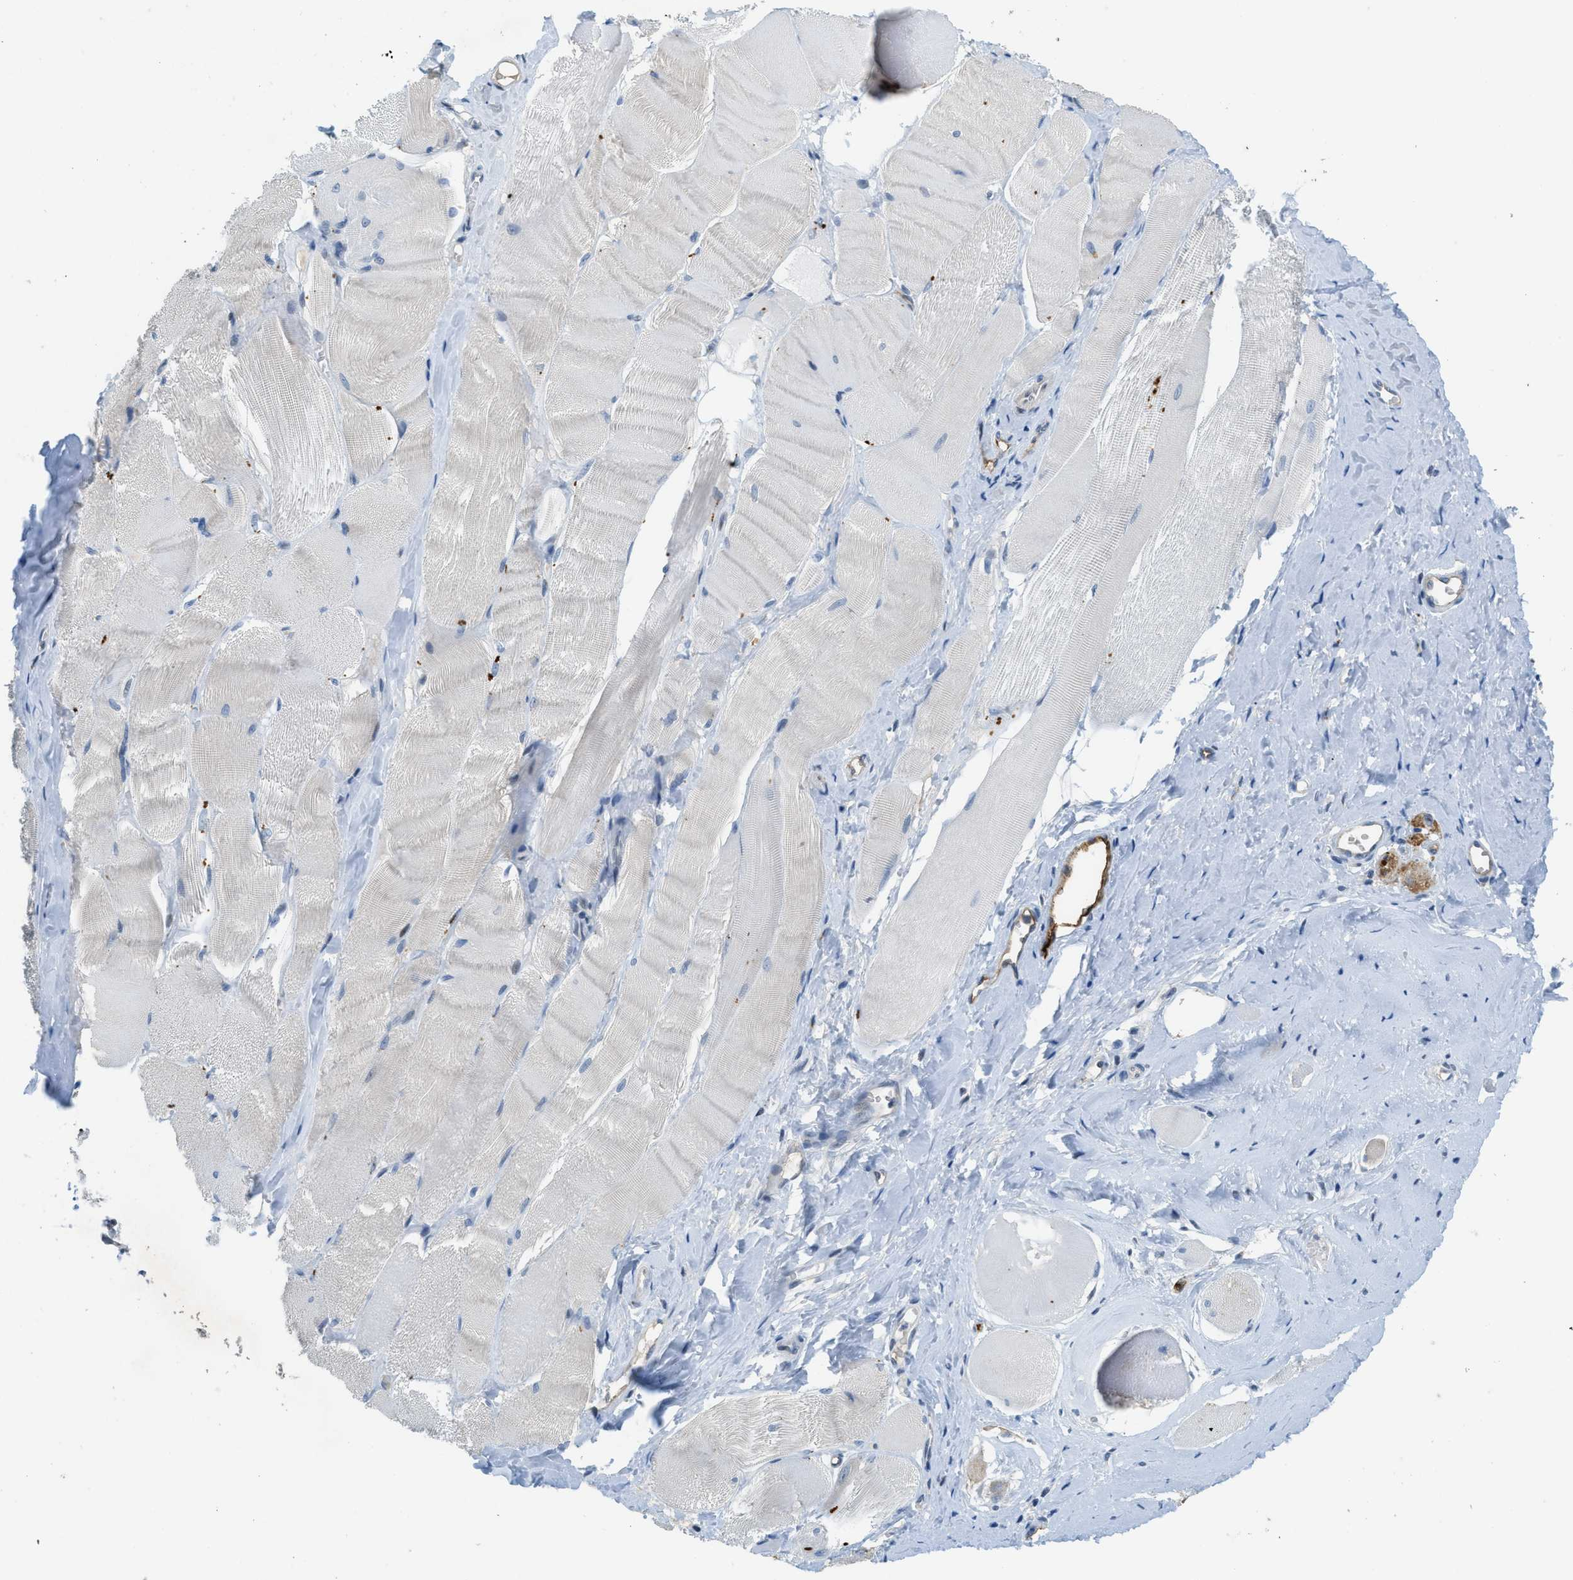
{"staining": {"intensity": "negative", "quantity": "none", "location": "none"}, "tissue": "skeletal muscle", "cell_type": "Myocytes", "image_type": "normal", "snomed": [{"axis": "morphology", "description": "Normal tissue, NOS"}, {"axis": "morphology", "description": "Squamous cell carcinoma, NOS"}, {"axis": "topography", "description": "Skeletal muscle"}], "caption": "Protein analysis of benign skeletal muscle exhibits no significant staining in myocytes.", "gene": "SLCO2A1", "patient": {"sex": "male", "age": 51}}